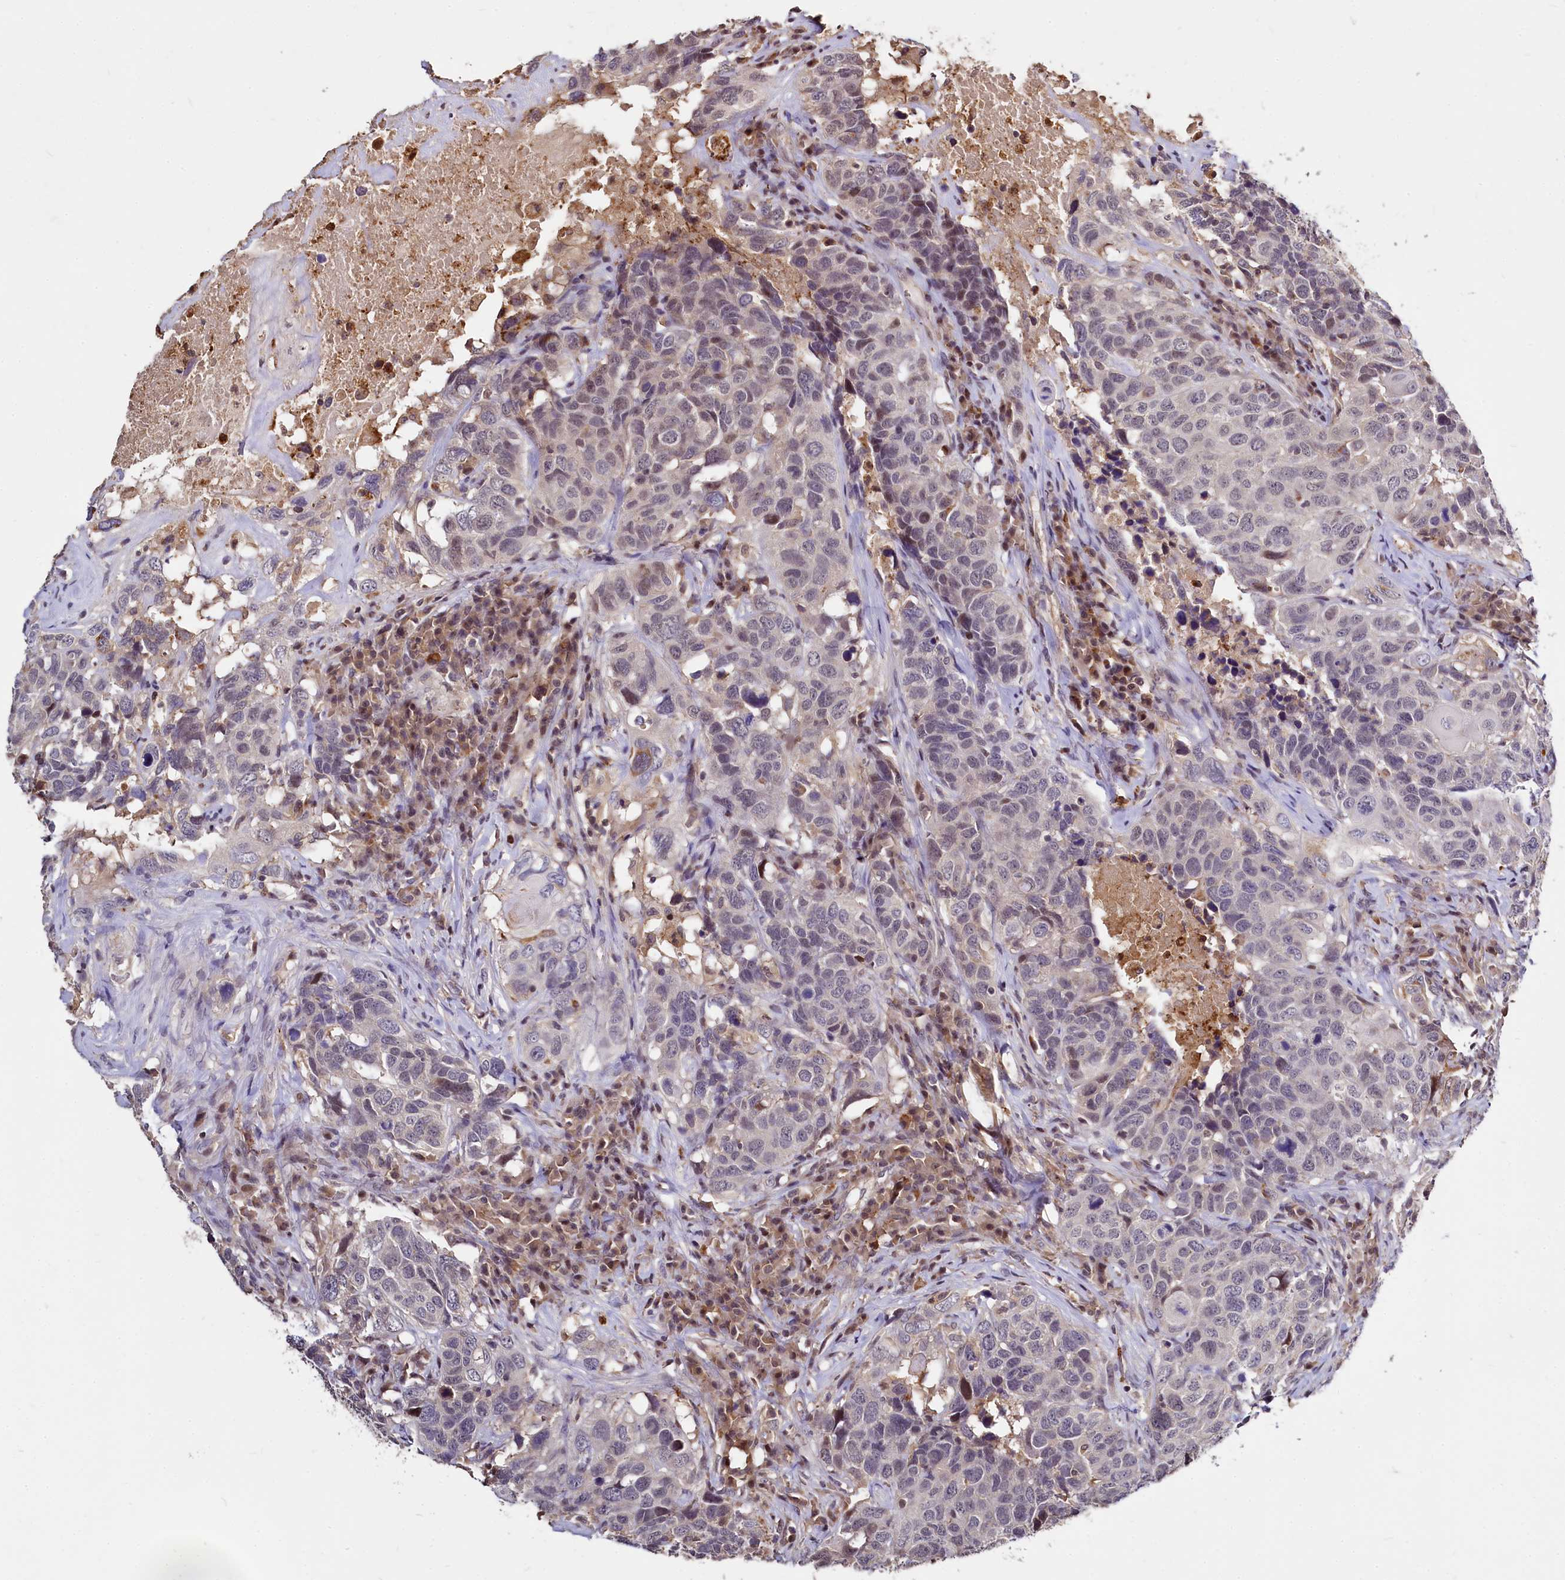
{"staining": {"intensity": "negative", "quantity": "none", "location": "none"}, "tissue": "head and neck cancer", "cell_type": "Tumor cells", "image_type": "cancer", "snomed": [{"axis": "morphology", "description": "Squamous cell carcinoma, NOS"}, {"axis": "topography", "description": "Head-Neck"}], "caption": "There is no significant staining in tumor cells of head and neck cancer (squamous cell carcinoma).", "gene": "ATG101", "patient": {"sex": "male", "age": 66}}